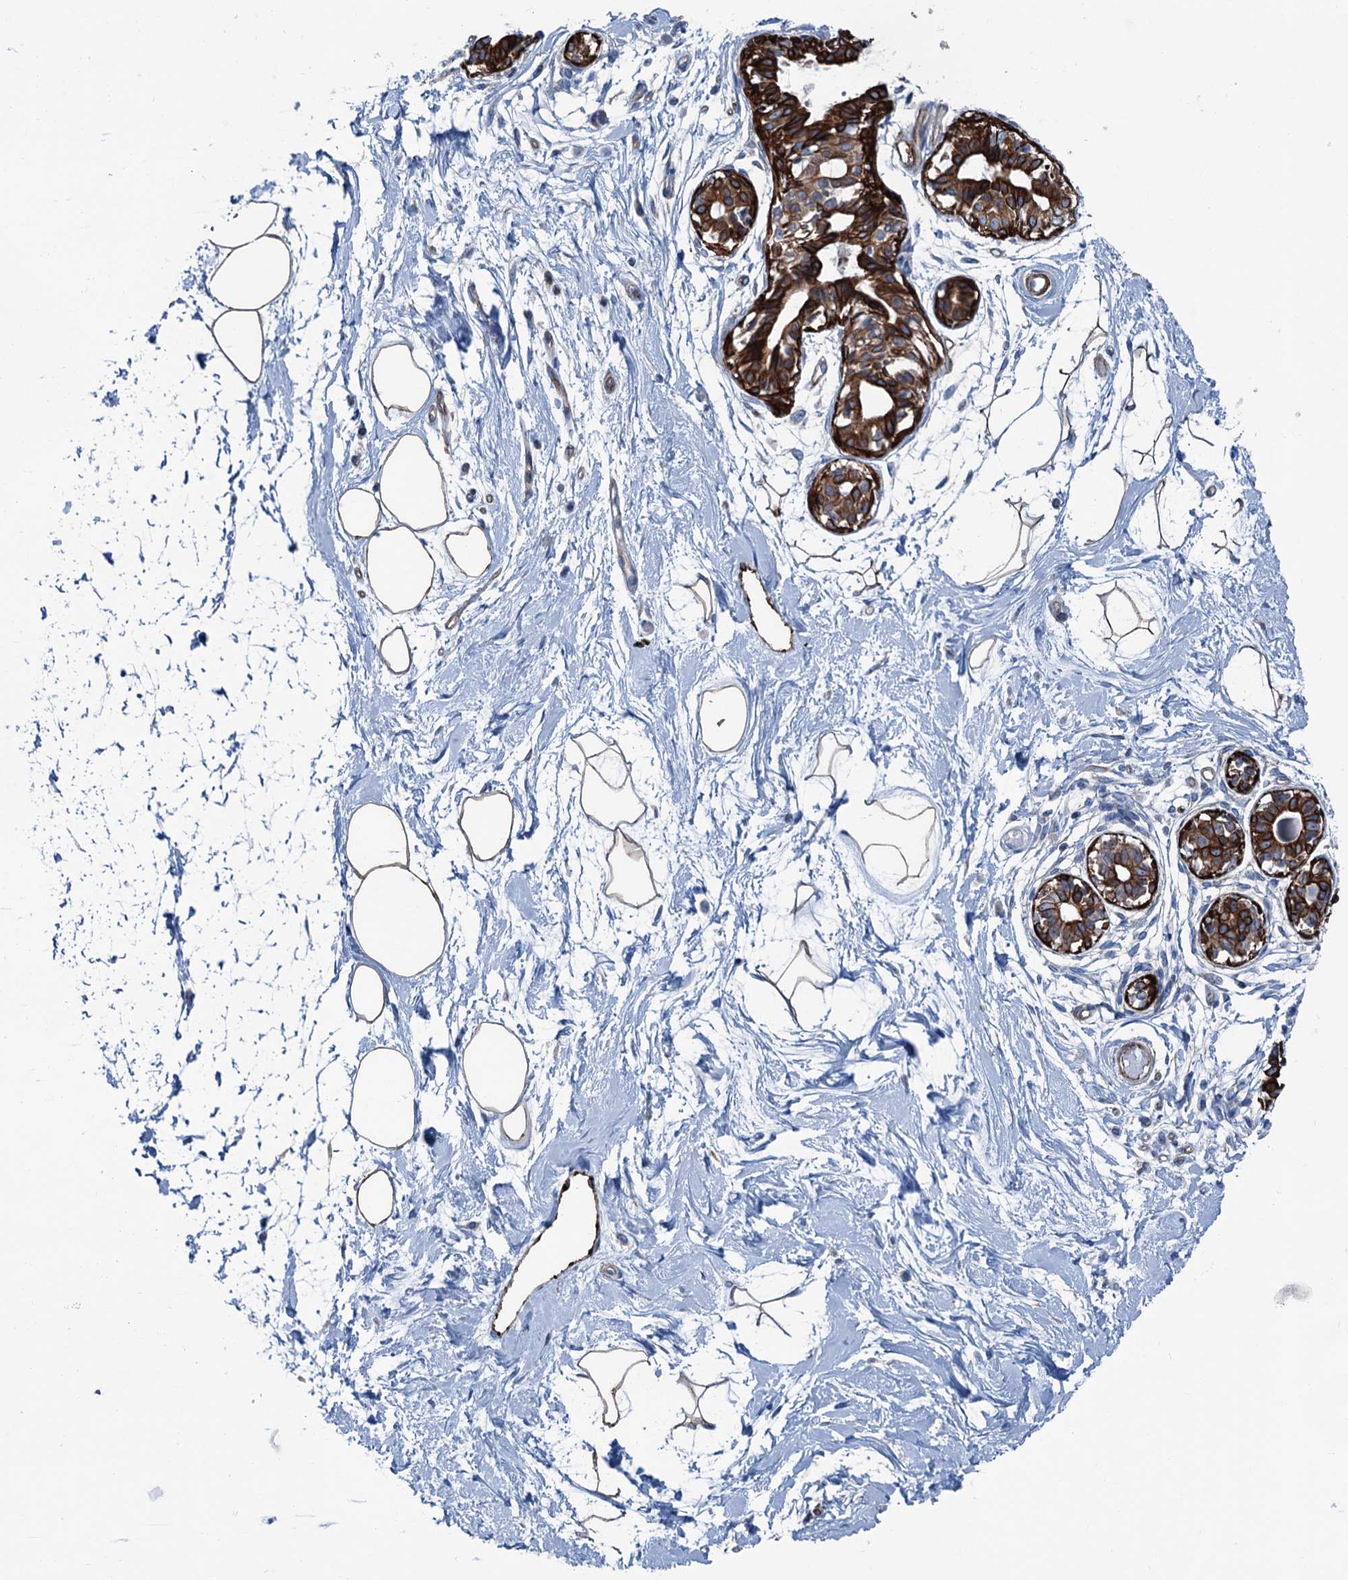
{"staining": {"intensity": "moderate", "quantity": ">75%", "location": "cytoplasmic/membranous"}, "tissue": "breast", "cell_type": "Adipocytes", "image_type": "normal", "snomed": [{"axis": "morphology", "description": "Normal tissue, NOS"}, {"axis": "topography", "description": "Breast"}], "caption": "The histopathology image exhibits staining of normal breast, revealing moderate cytoplasmic/membranous protein staining (brown color) within adipocytes. Nuclei are stained in blue.", "gene": "CALCOCO1", "patient": {"sex": "female", "age": 45}}